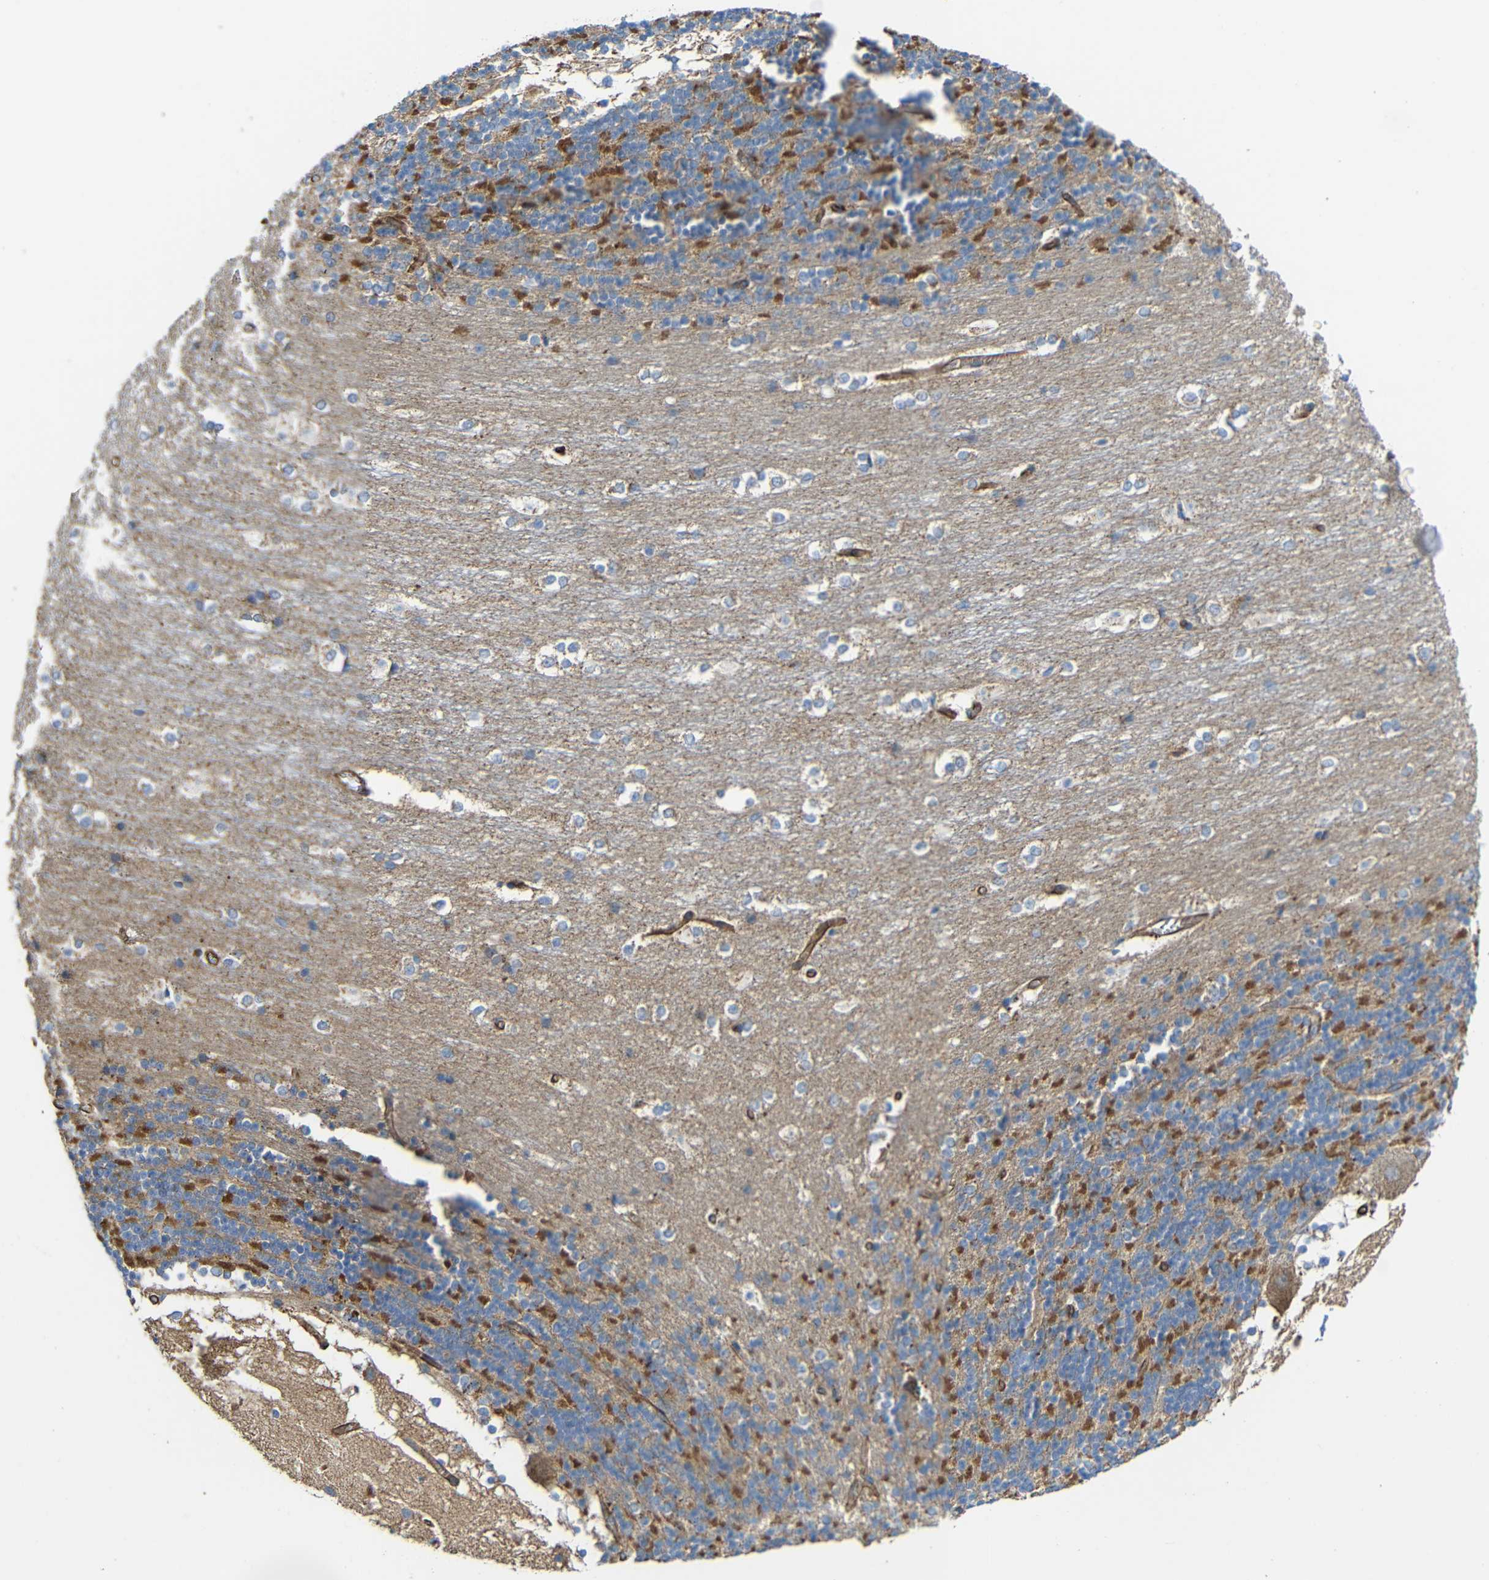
{"staining": {"intensity": "moderate", "quantity": "25%-75%", "location": "cytoplasmic/membranous"}, "tissue": "cerebellum", "cell_type": "Cells in granular layer", "image_type": "normal", "snomed": [{"axis": "morphology", "description": "Normal tissue, NOS"}, {"axis": "topography", "description": "Cerebellum"}], "caption": "This photomicrograph shows immunohistochemistry (IHC) staining of unremarkable human cerebellum, with medium moderate cytoplasmic/membranous positivity in about 25%-75% of cells in granular layer.", "gene": "IGSF10", "patient": {"sex": "female", "age": 19}}